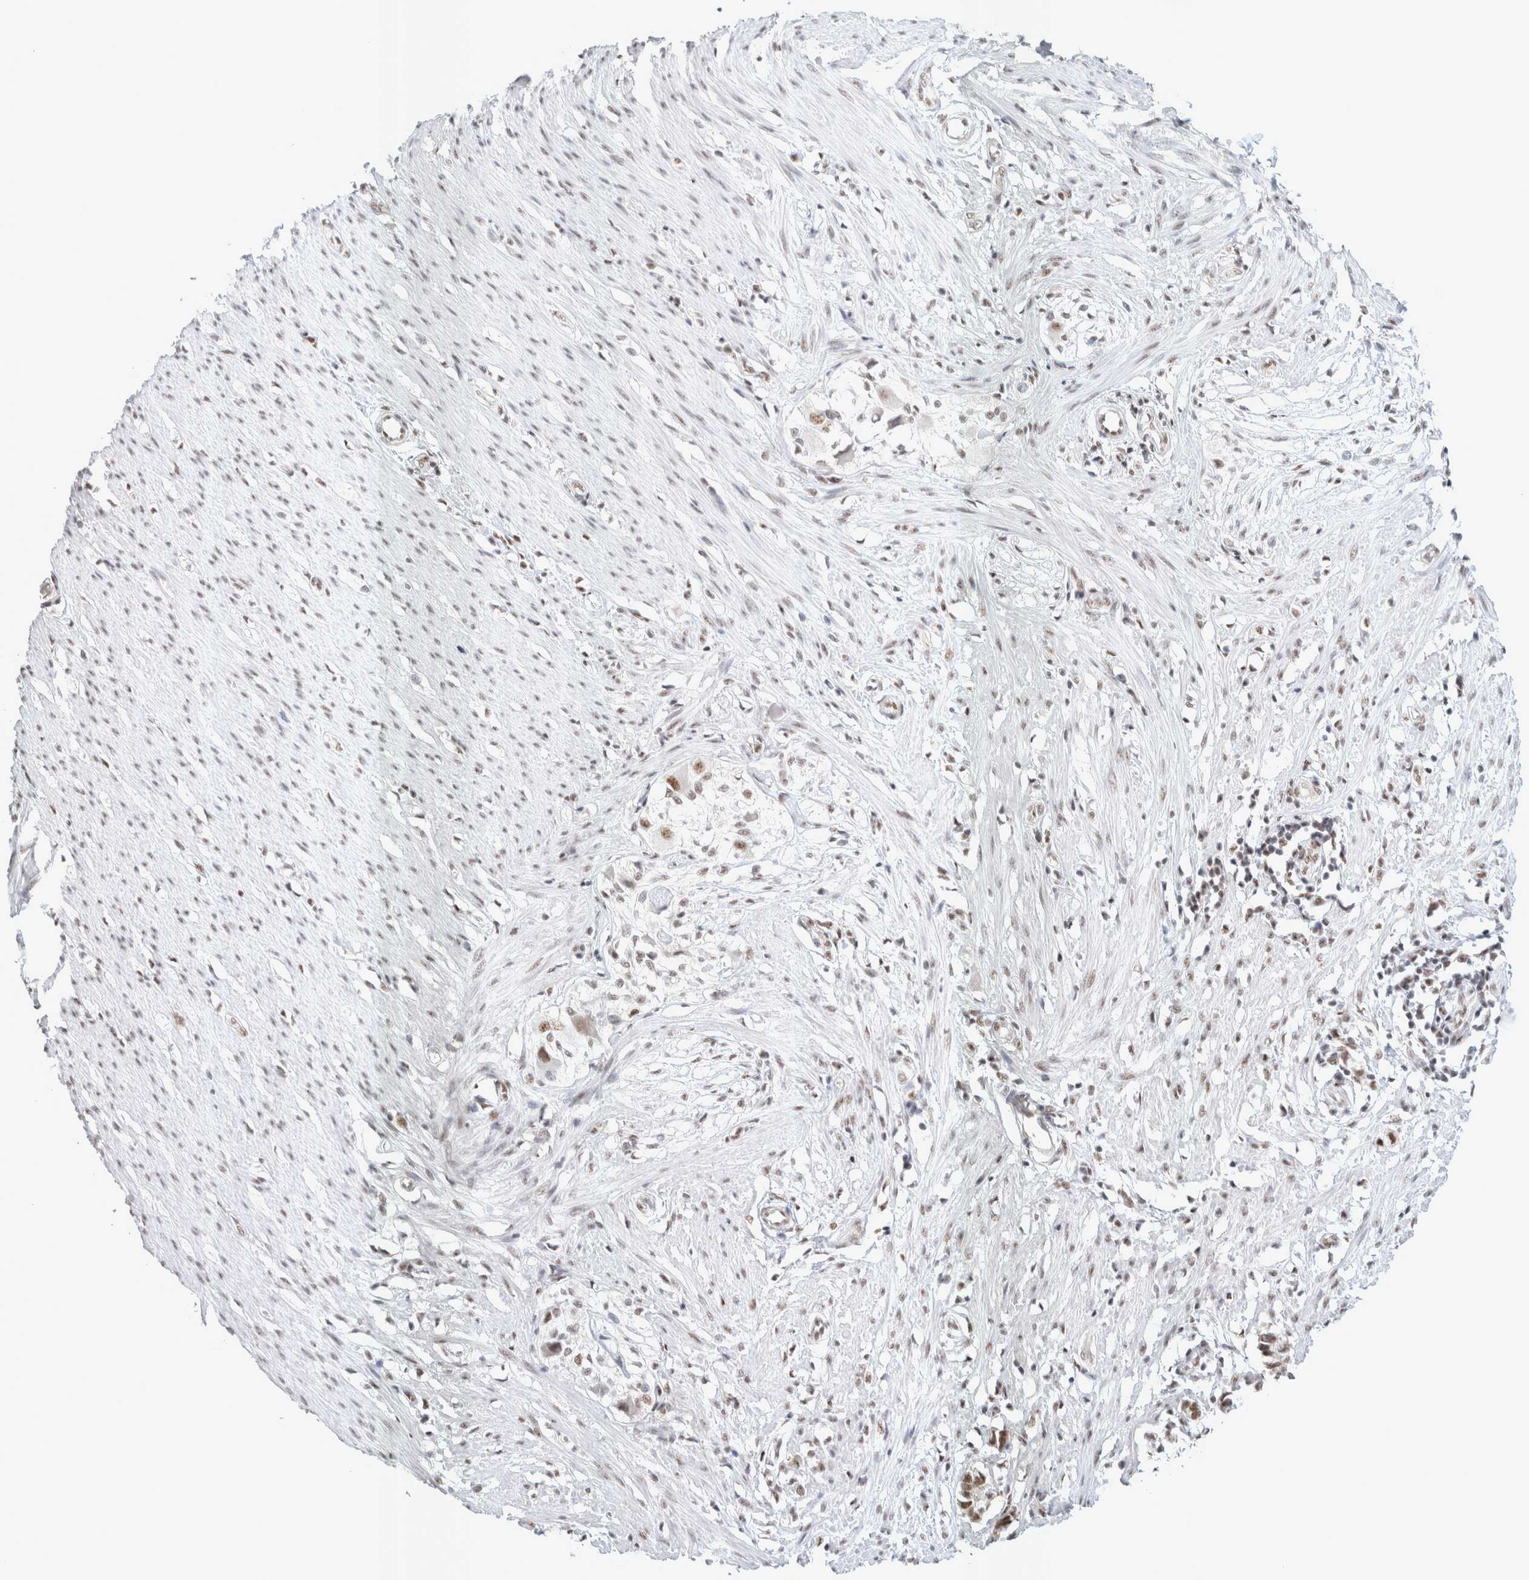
{"staining": {"intensity": "negative", "quantity": "none", "location": "none"}, "tissue": "smooth muscle", "cell_type": "Smooth muscle cells", "image_type": "normal", "snomed": [{"axis": "morphology", "description": "Normal tissue, NOS"}, {"axis": "morphology", "description": "Adenocarcinoma, NOS"}, {"axis": "topography", "description": "Smooth muscle"}, {"axis": "topography", "description": "Colon"}], "caption": "DAB (3,3'-diaminobenzidine) immunohistochemical staining of benign human smooth muscle shows no significant positivity in smooth muscle cells.", "gene": "TRMT12", "patient": {"sex": "male", "age": 14}}